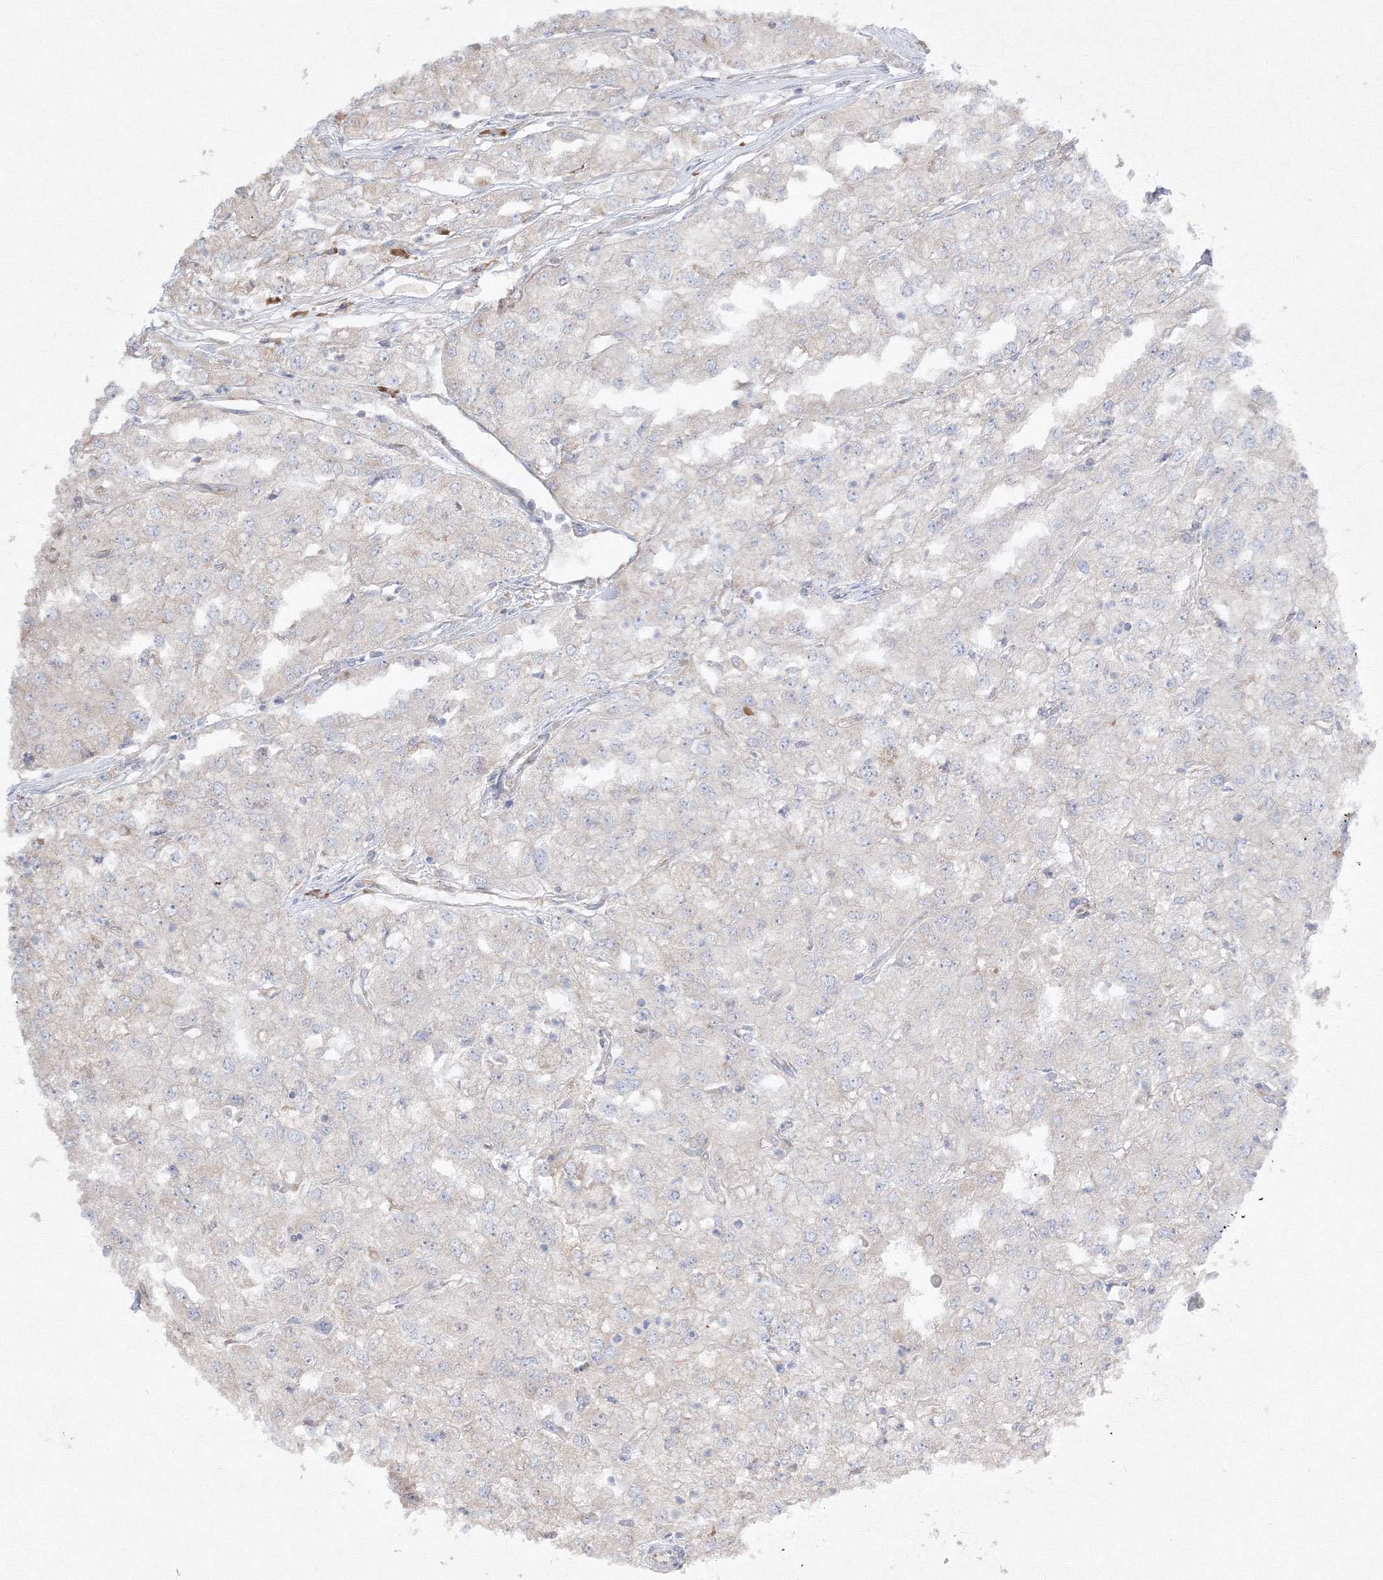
{"staining": {"intensity": "negative", "quantity": "none", "location": "none"}, "tissue": "renal cancer", "cell_type": "Tumor cells", "image_type": "cancer", "snomed": [{"axis": "morphology", "description": "Adenocarcinoma, NOS"}, {"axis": "topography", "description": "Kidney"}], "caption": "Immunohistochemistry photomicrograph of neoplastic tissue: human renal cancer (adenocarcinoma) stained with DAB demonstrates no significant protein expression in tumor cells.", "gene": "FBXL8", "patient": {"sex": "female", "age": 54}}